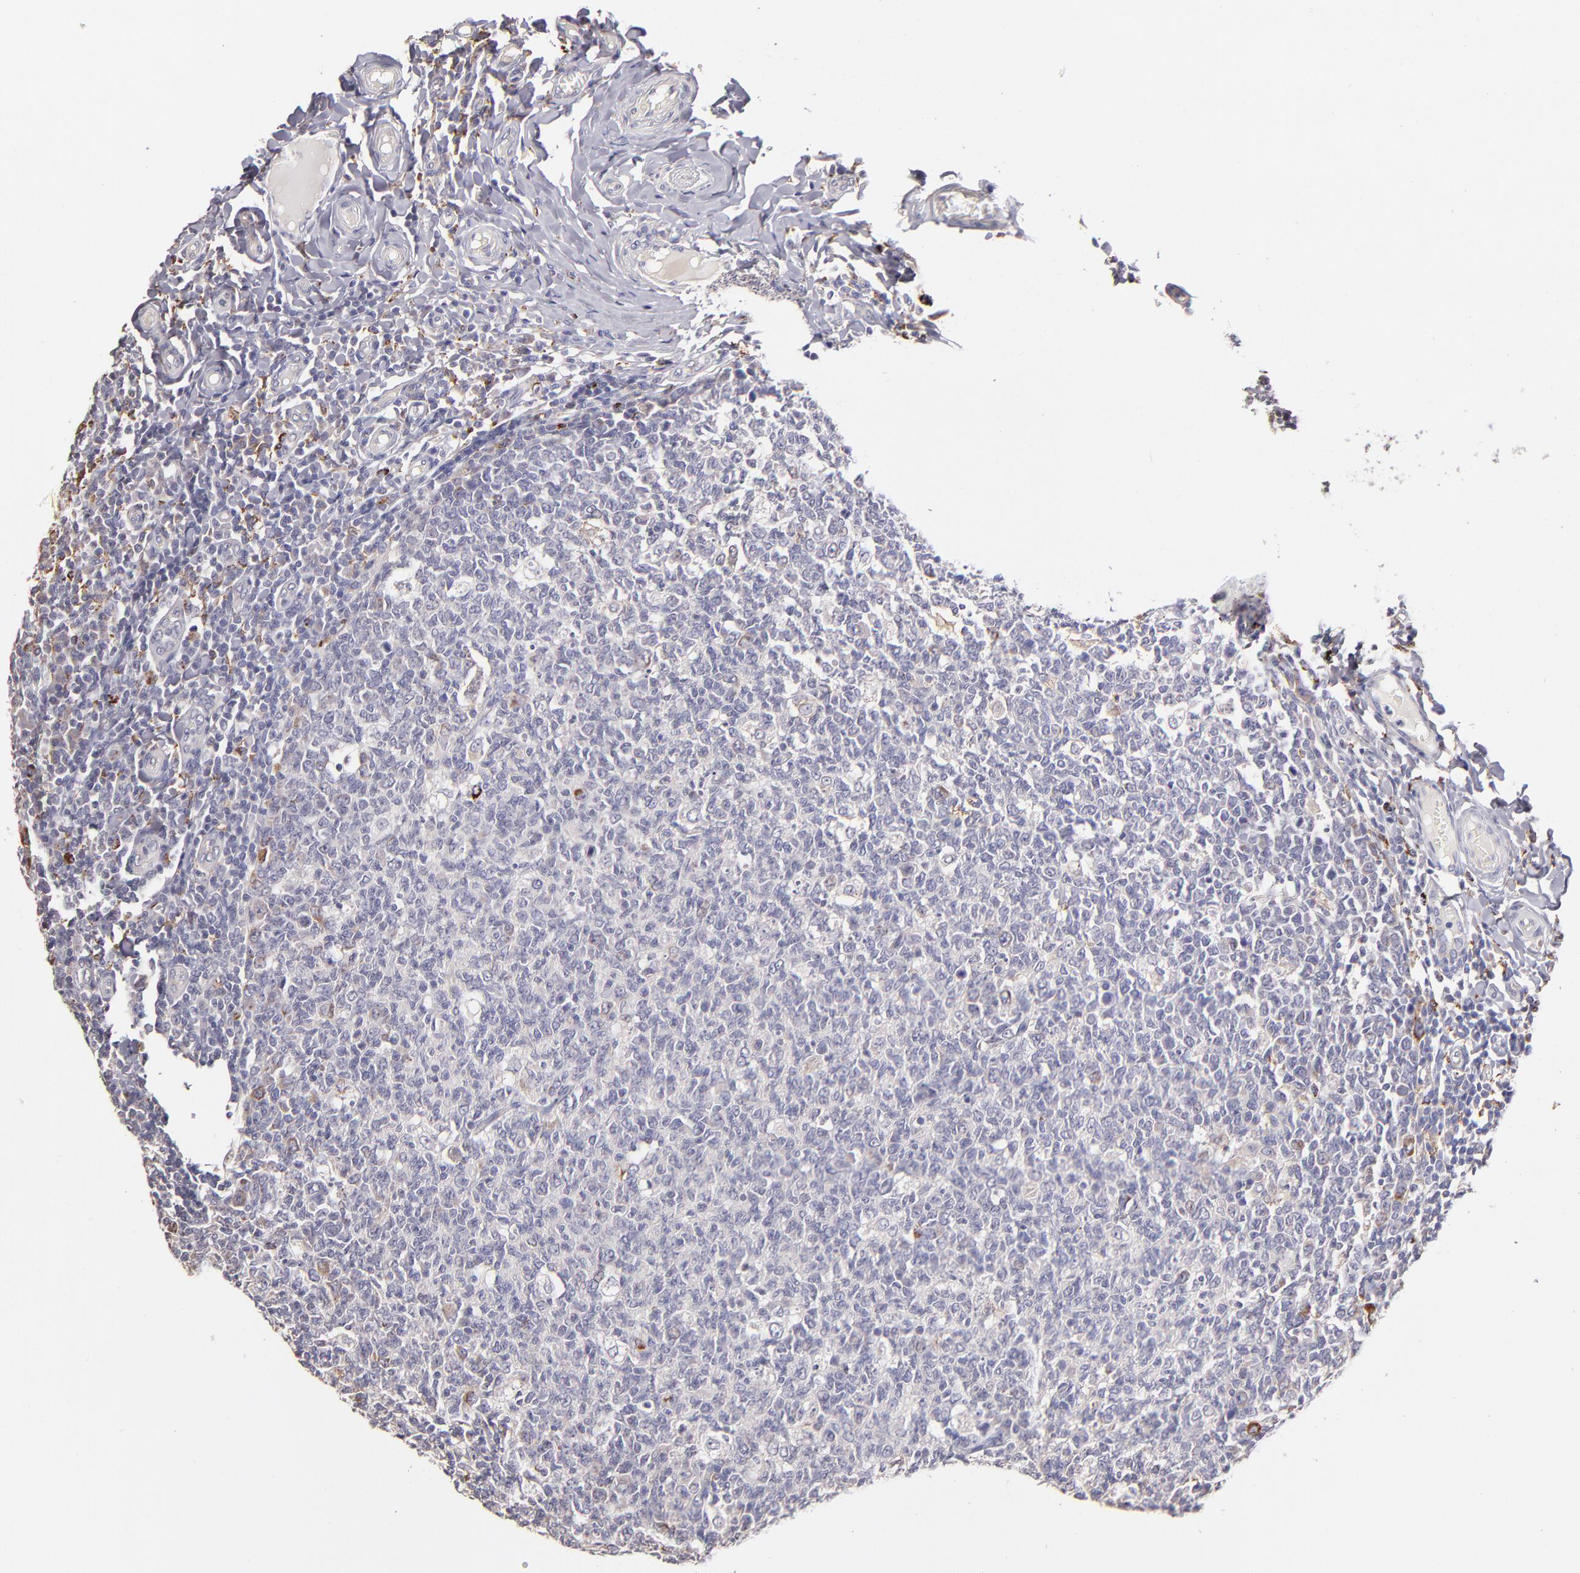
{"staining": {"intensity": "weak", "quantity": "<25%", "location": "cytoplasmic/membranous"}, "tissue": "tonsil", "cell_type": "Germinal center cells", "image_type": "normal", "snomed": [{"axis": "morphology", "description": "Normal tissue, NOS"}, {"axis": "topography", "description": "Tonsil"}], "caption": "Immunohistochemical staining of normal tonsil reveals no significant staining in germinal center cells.", "gene": "GLDC", "patient": {"sex": "male", "age": 6}}